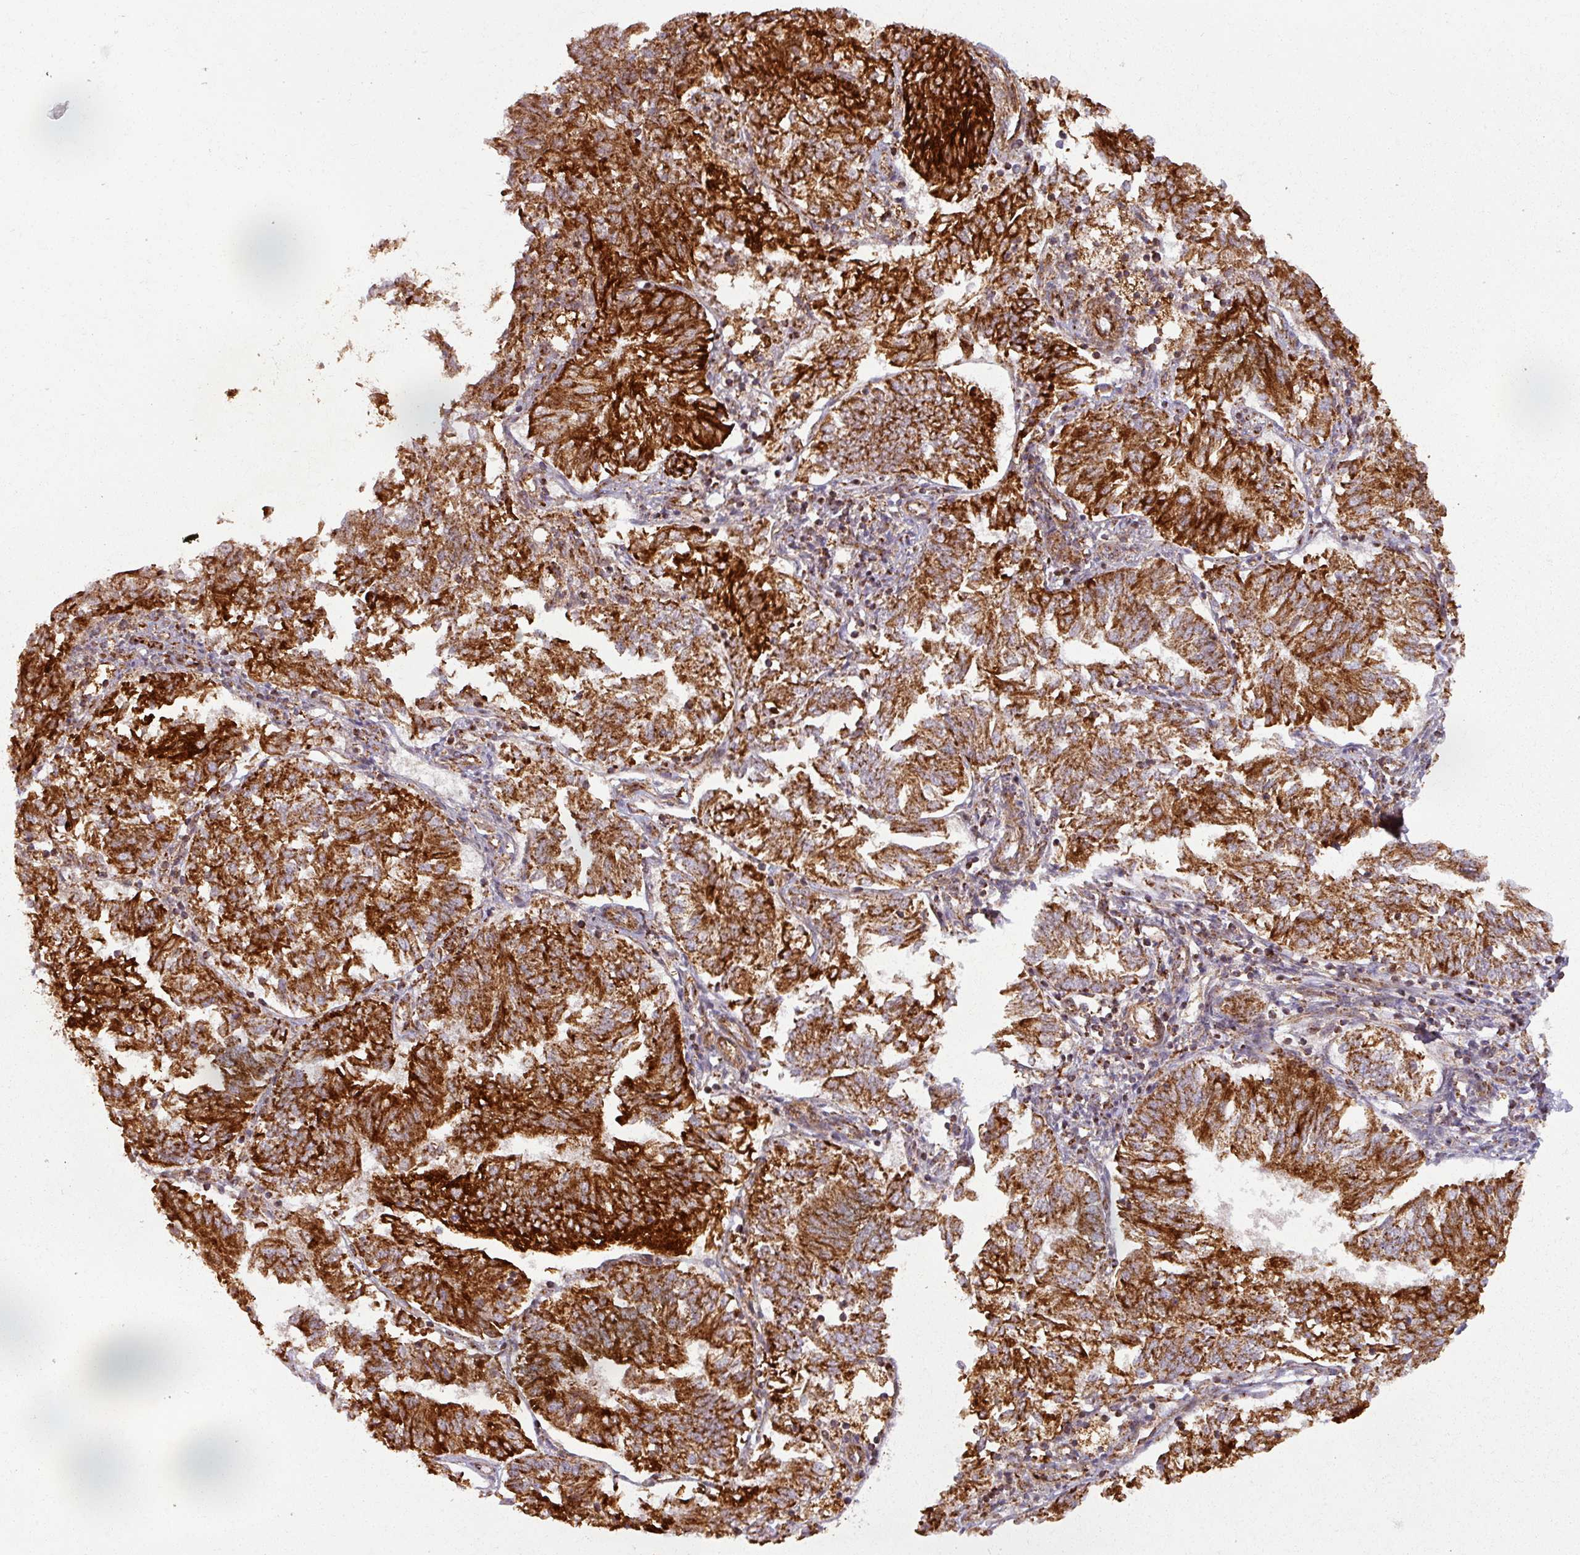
{"staining": {"intensity": "strong", "quantity": ">75%", "location": "cytoplasmic/membranous"}, "tissue": "endometrial cancer", "cell_type": "Tumor cells", "image_type": "cancer", "snomed": [{"axis": "morphology", "description": "Adenocarcinoma, NOS"}, {"axis": "topography", "description": "Endometrium"}], "caption": "IHC (DAB (3,3'-diaminobenzidine)) staining of adenocarcinoma (endometrial) exhibits strong cytoplasmic/membranous protein expression in approximately >75% of tumor cells.", "gene": "GPD2", "patient": {"sex": "female", "age": 58}}